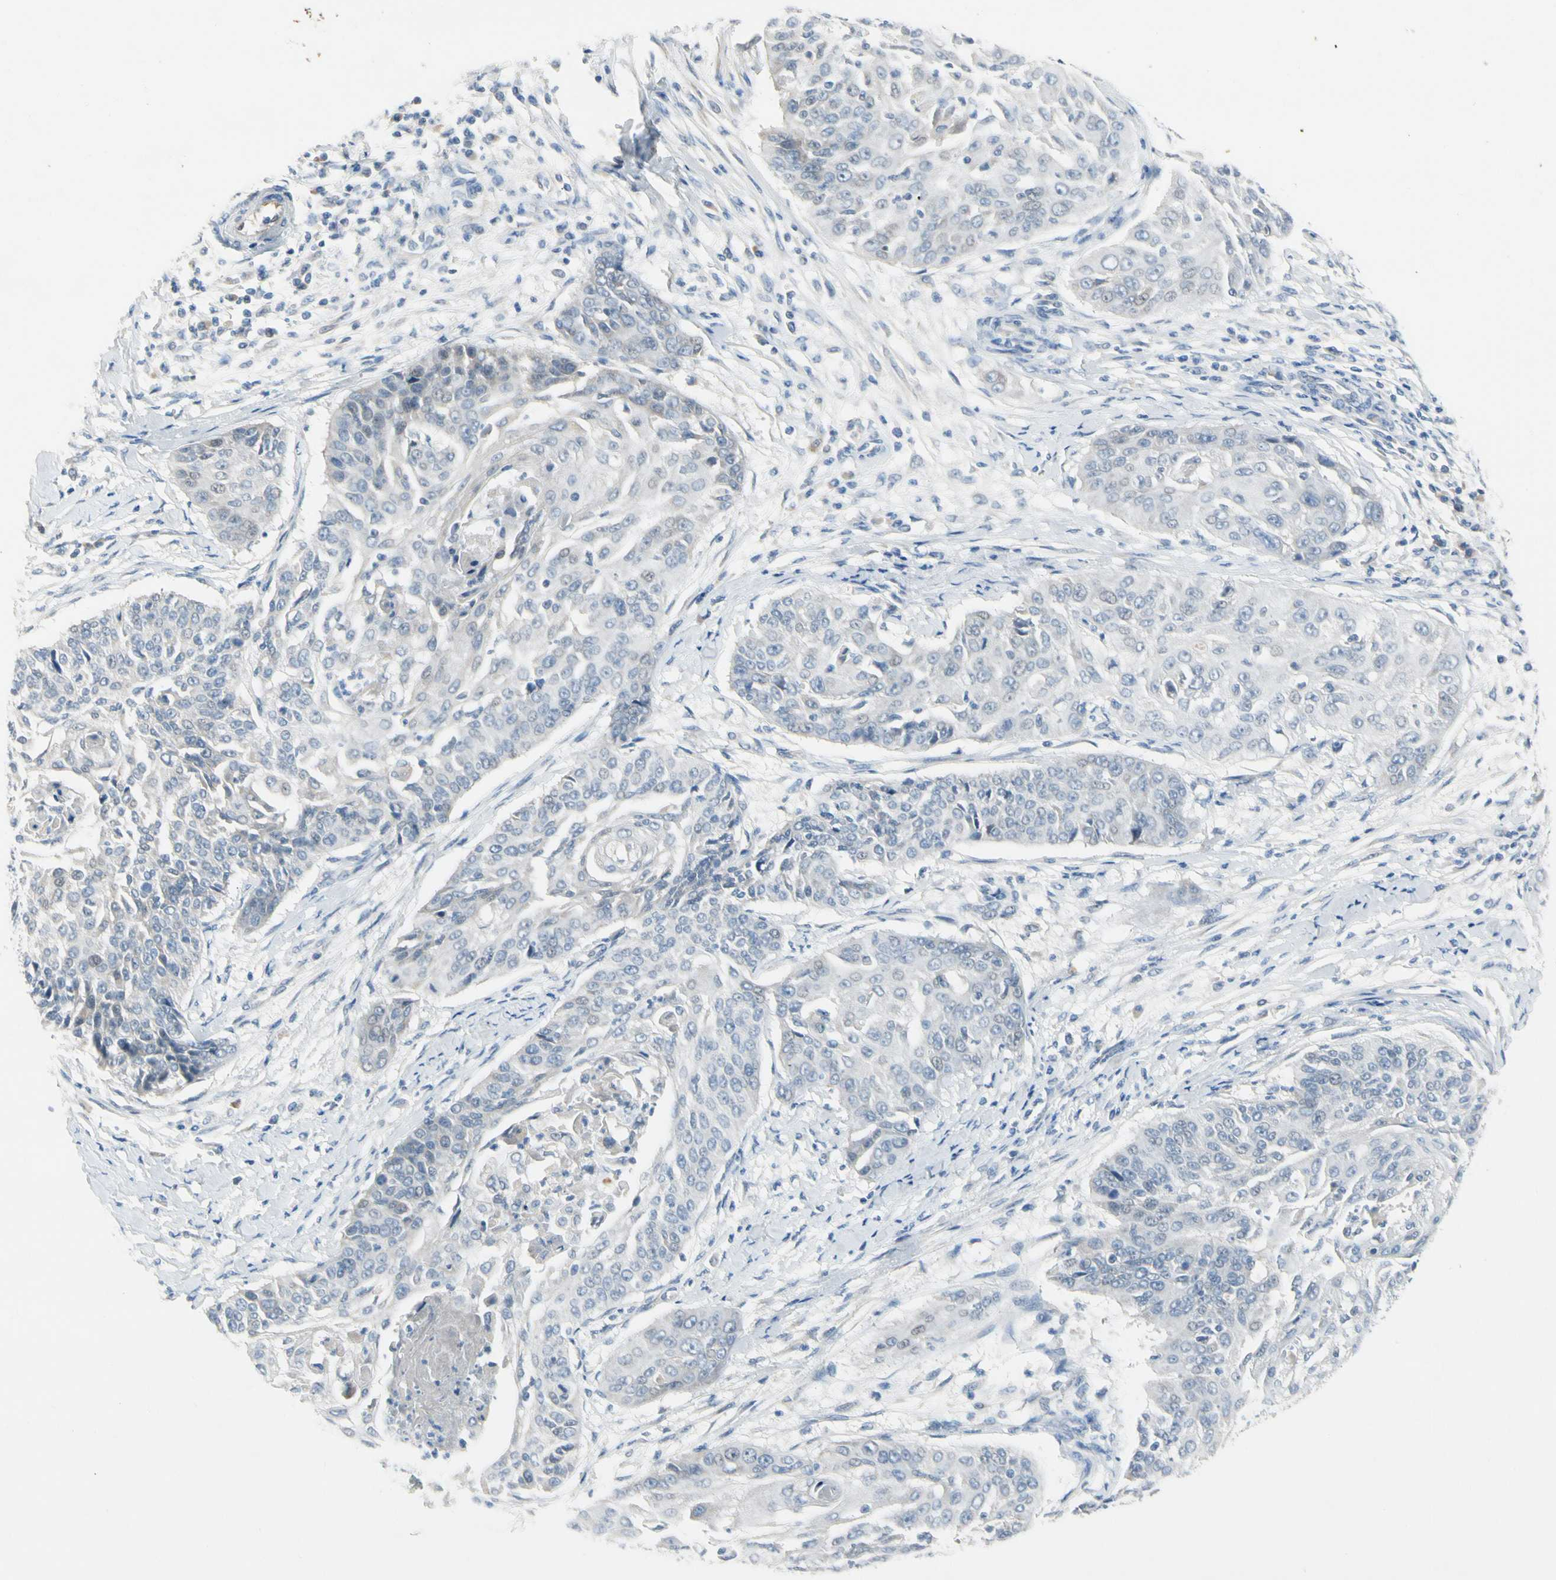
{"staining": {"intensity": "negative", "quantity": "none", "location": "none"}, "tissue": "cervical cancer", "cell_type": "Tumor cells", "image_type": "cancer", "snomed": [{"axis": "morphology", "description": "Squamous cell carcinoma, NOS"}, {"axis": "topography", "description": "Cervix"}], "caption": "The immunohistochemistry (IHC) photomicrograph has no significant expression in tumor cells of cervical squamous cell carcinoma tissue.", "gene": "CNDP1", "patient": {"sex": "female", "age": 64}}